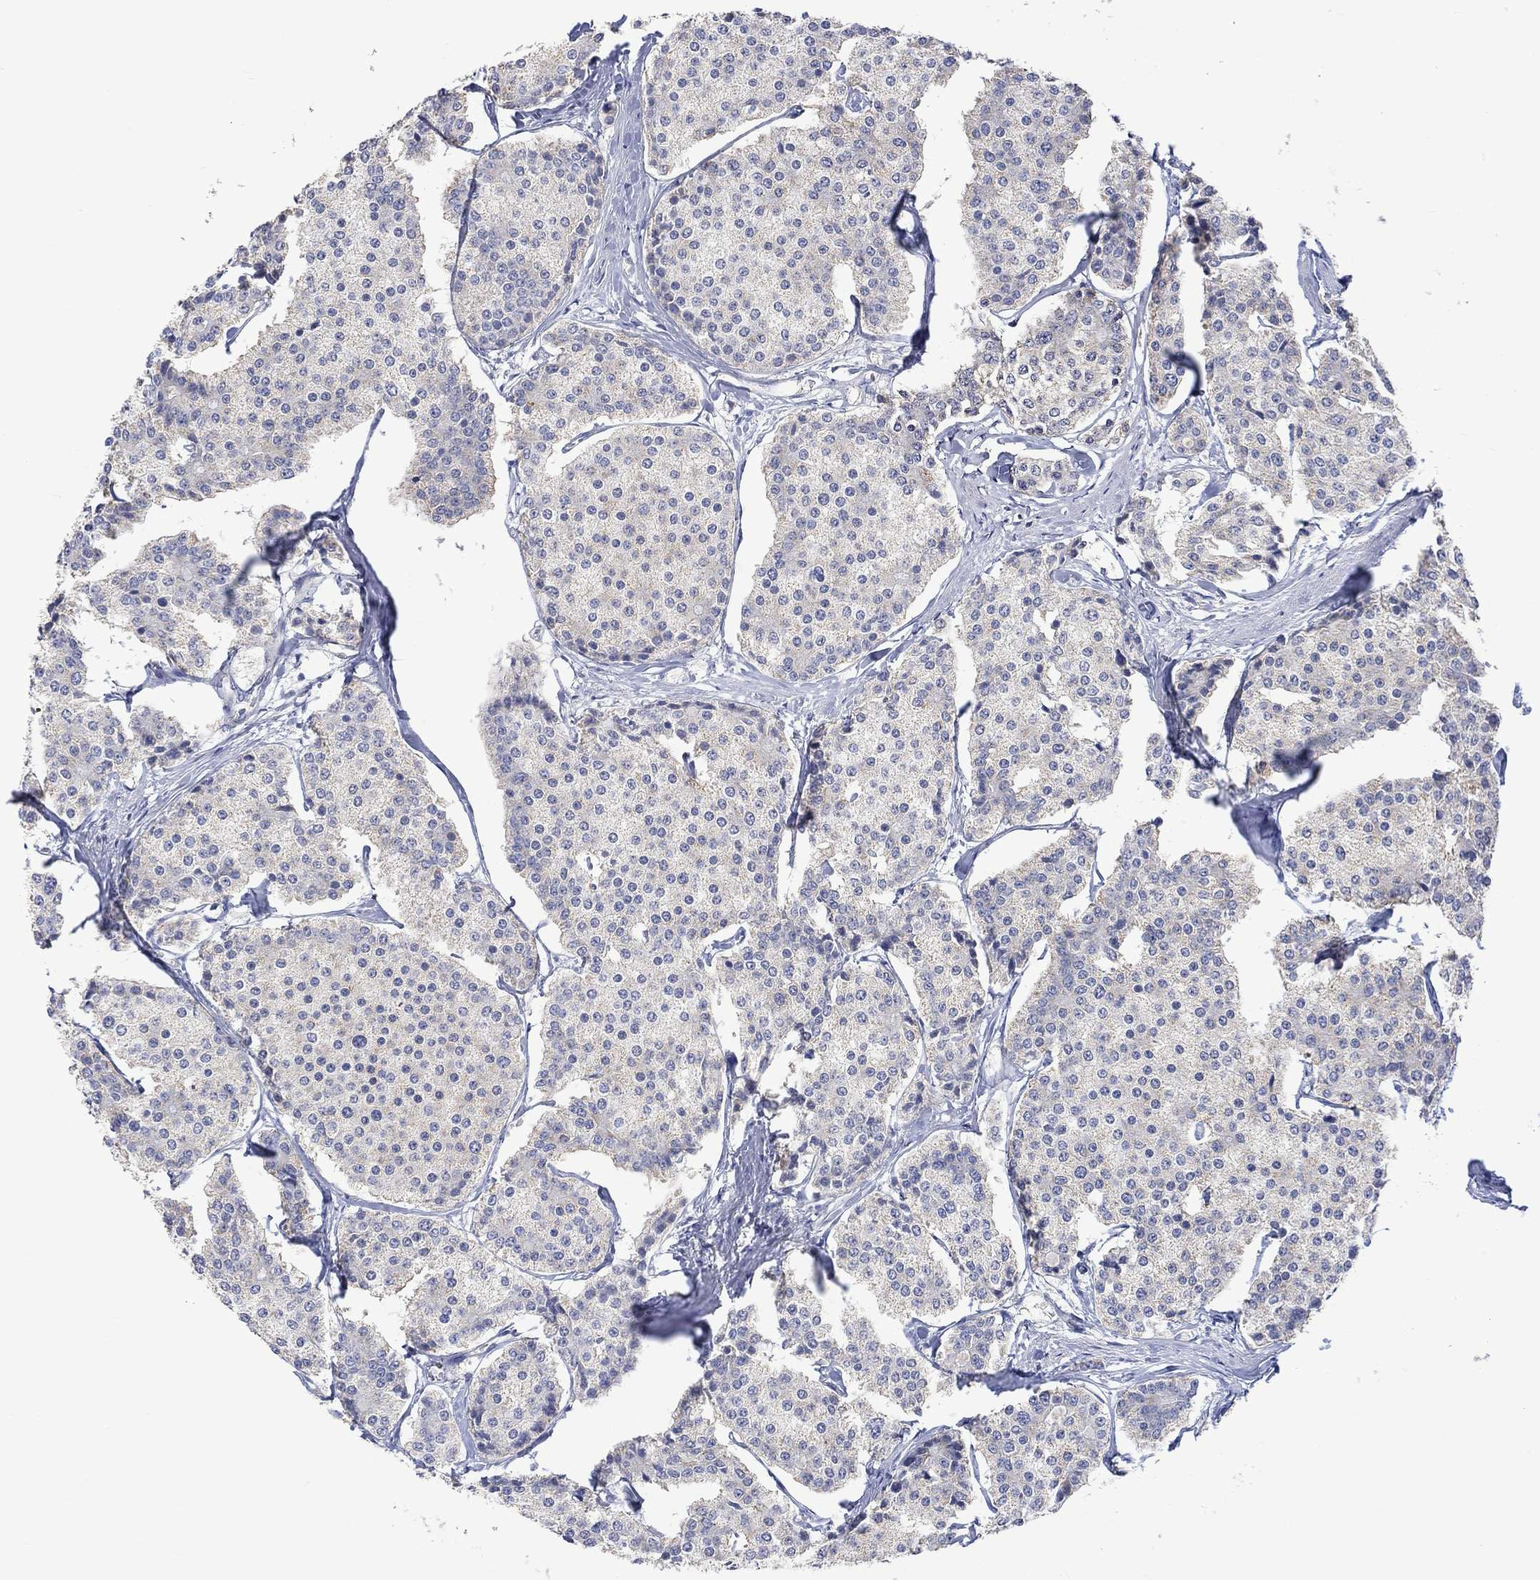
{"staining": {"intensity": "negative", "quantity": "none", "location": "none"}, "tissue": "carcinoid", "cell_type": "Tumor cells", "image_type": "cancer", "snomed": [{"axis": "morphology", "description": "Carcinoid, malignant, NOS"}, {"axis": "topography", "description": "Small intestine"}], "caption": "DAB (3,3'-diaminobenzidine) immunohistochemical staining of human malignant carcinoid demonstrates no significant positivity in tumor cells.", "gene": "SLC48A1", "patient": {"sex": "female", "age": 65}}